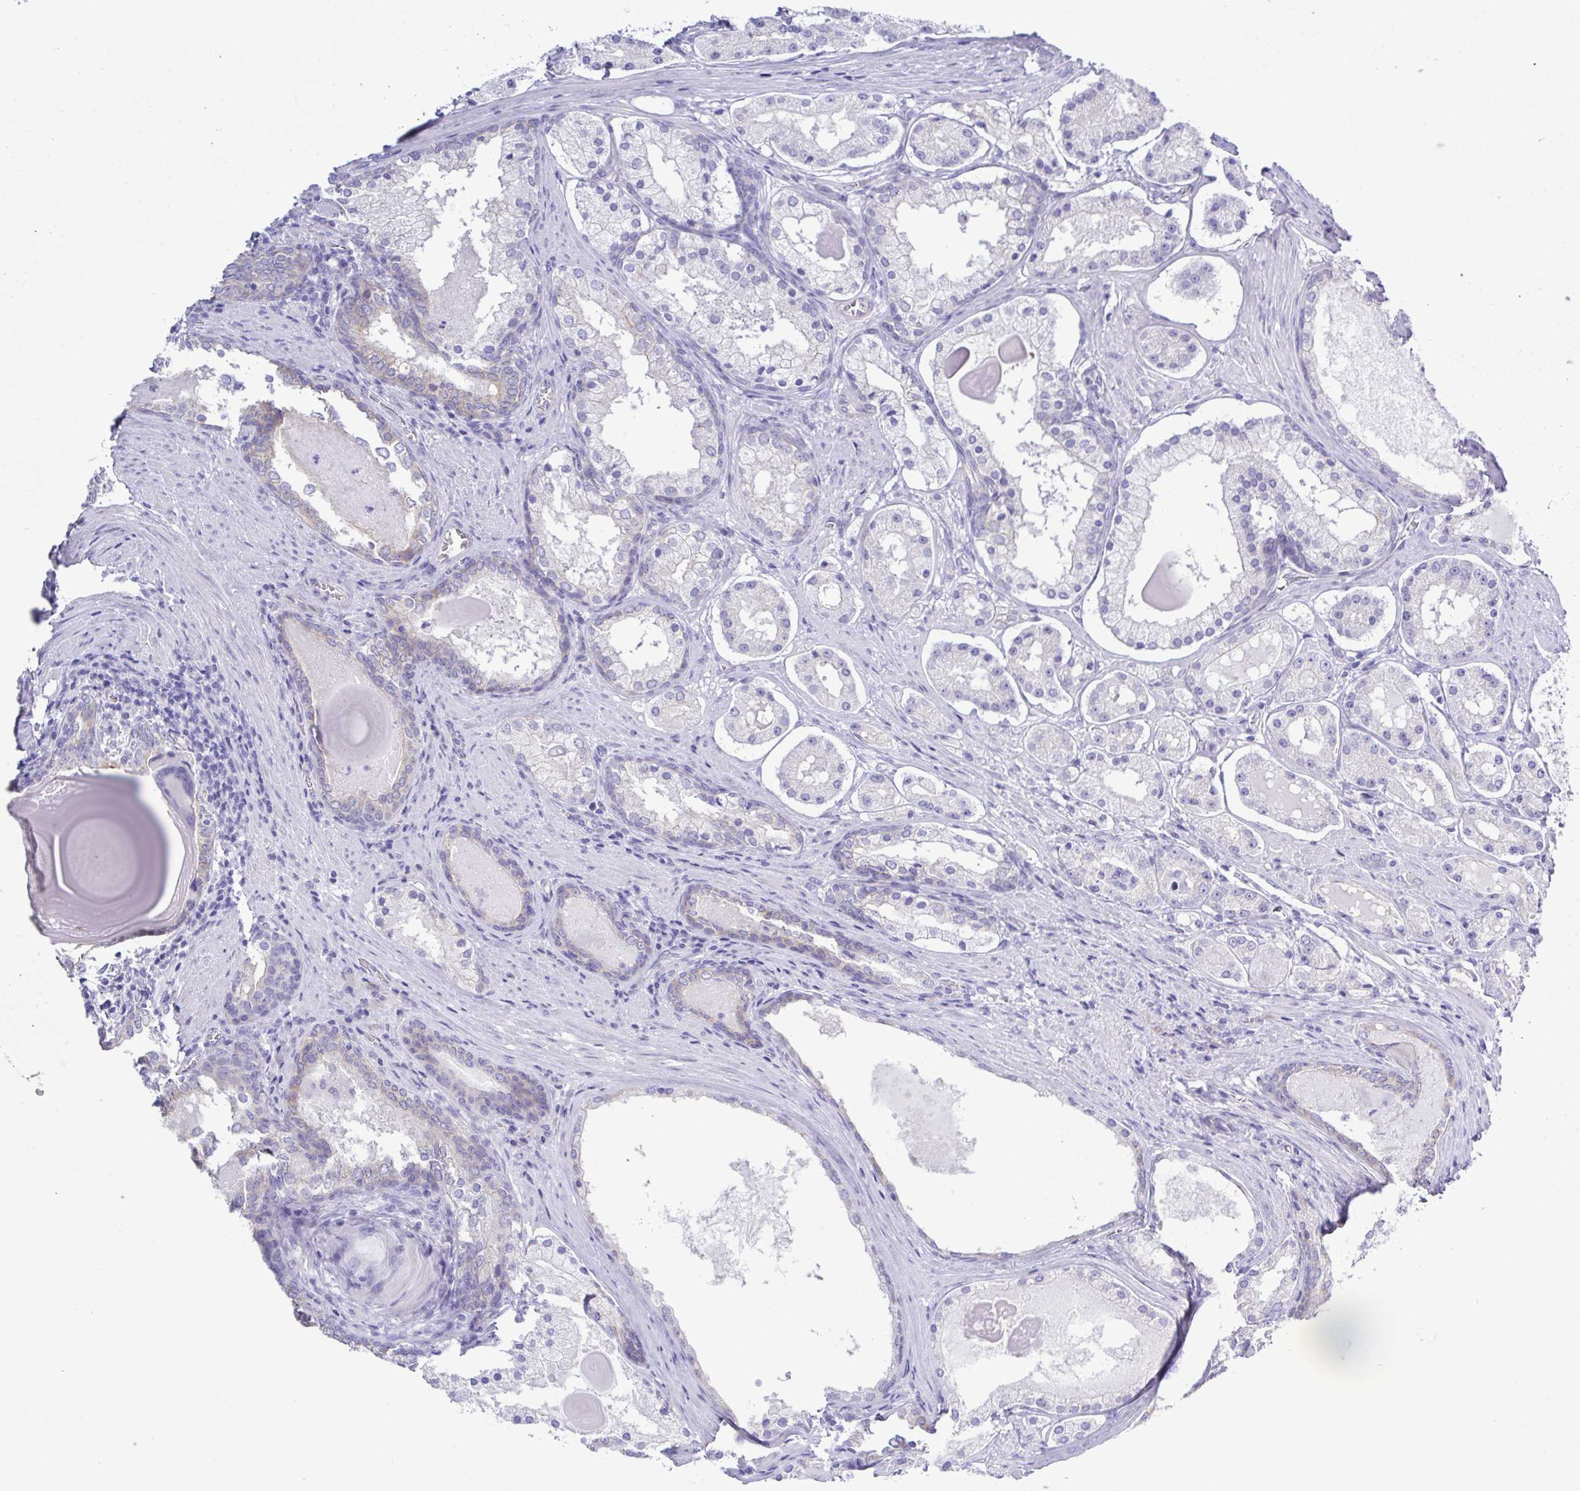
{"staining": {"intensity": "negative", "quantity": "none", "location": "none"}, "tissue": "prostate cancer", "cell_type": "Tumor cells", "image_type": "cancer", "snomed": [{"axis": "morphology", "description": "Adenocarcinoma, Low grade"}, {"axis": "topography", "description": "Prostate"}], "caption": "A micrograph of human prostate cancer (adenocarcinoma (low-grade)) is negative for staining in tumor cells. The staining was performed using DAB (3,3'-diaminobenzidine) to visualize the protein expression in brown, while the nuclei were stained in blue with hematoxylin (Magnification: 20x).", "gene": "CYP11A1", "patient": {"sex": "male", "age": 57}}